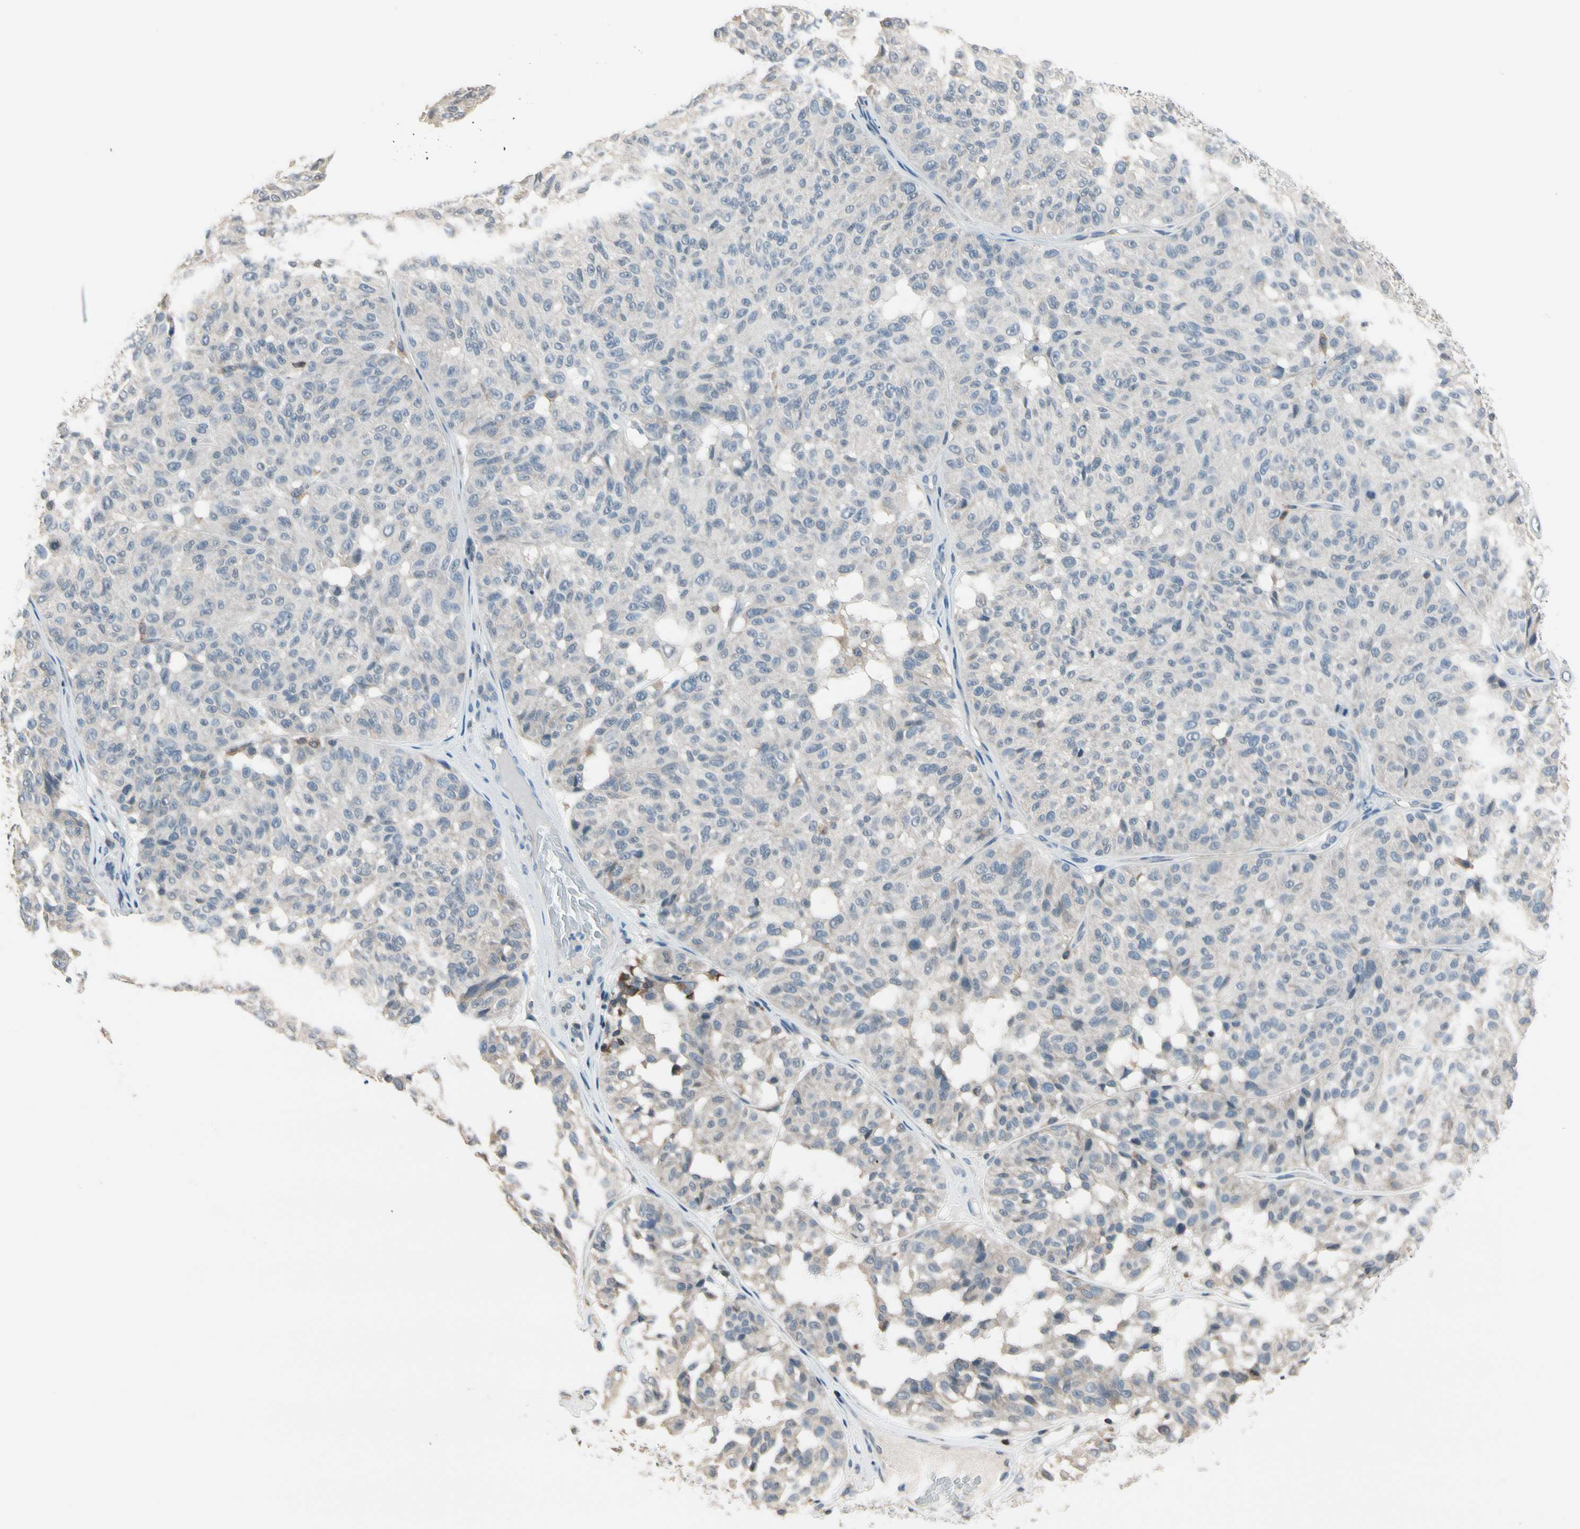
{"staining": {"intensity": "weak", "quantity": "<25%", "location": "cytoplasmic/membranous"}, "tissue": "melanoma", "cell_type": "Tumor cells", "image_type": "cancer", "snomed": [{"axis": "morphology", "description": "Malignant melanoma, NOS"}, {"axis": "topography", "description": "Skin"}], "caption": "This photomicrograph is of melanoma stained with immunohistochemistry to label a protein in brown with the nuclei are counter-stained blue. There is no staining in tumor cells. (DAB (3,3'-diaminobenzidine) IHC, high magnification).", "gene": "NFATC2", "patient": {"sex": "female", "age": 46}}